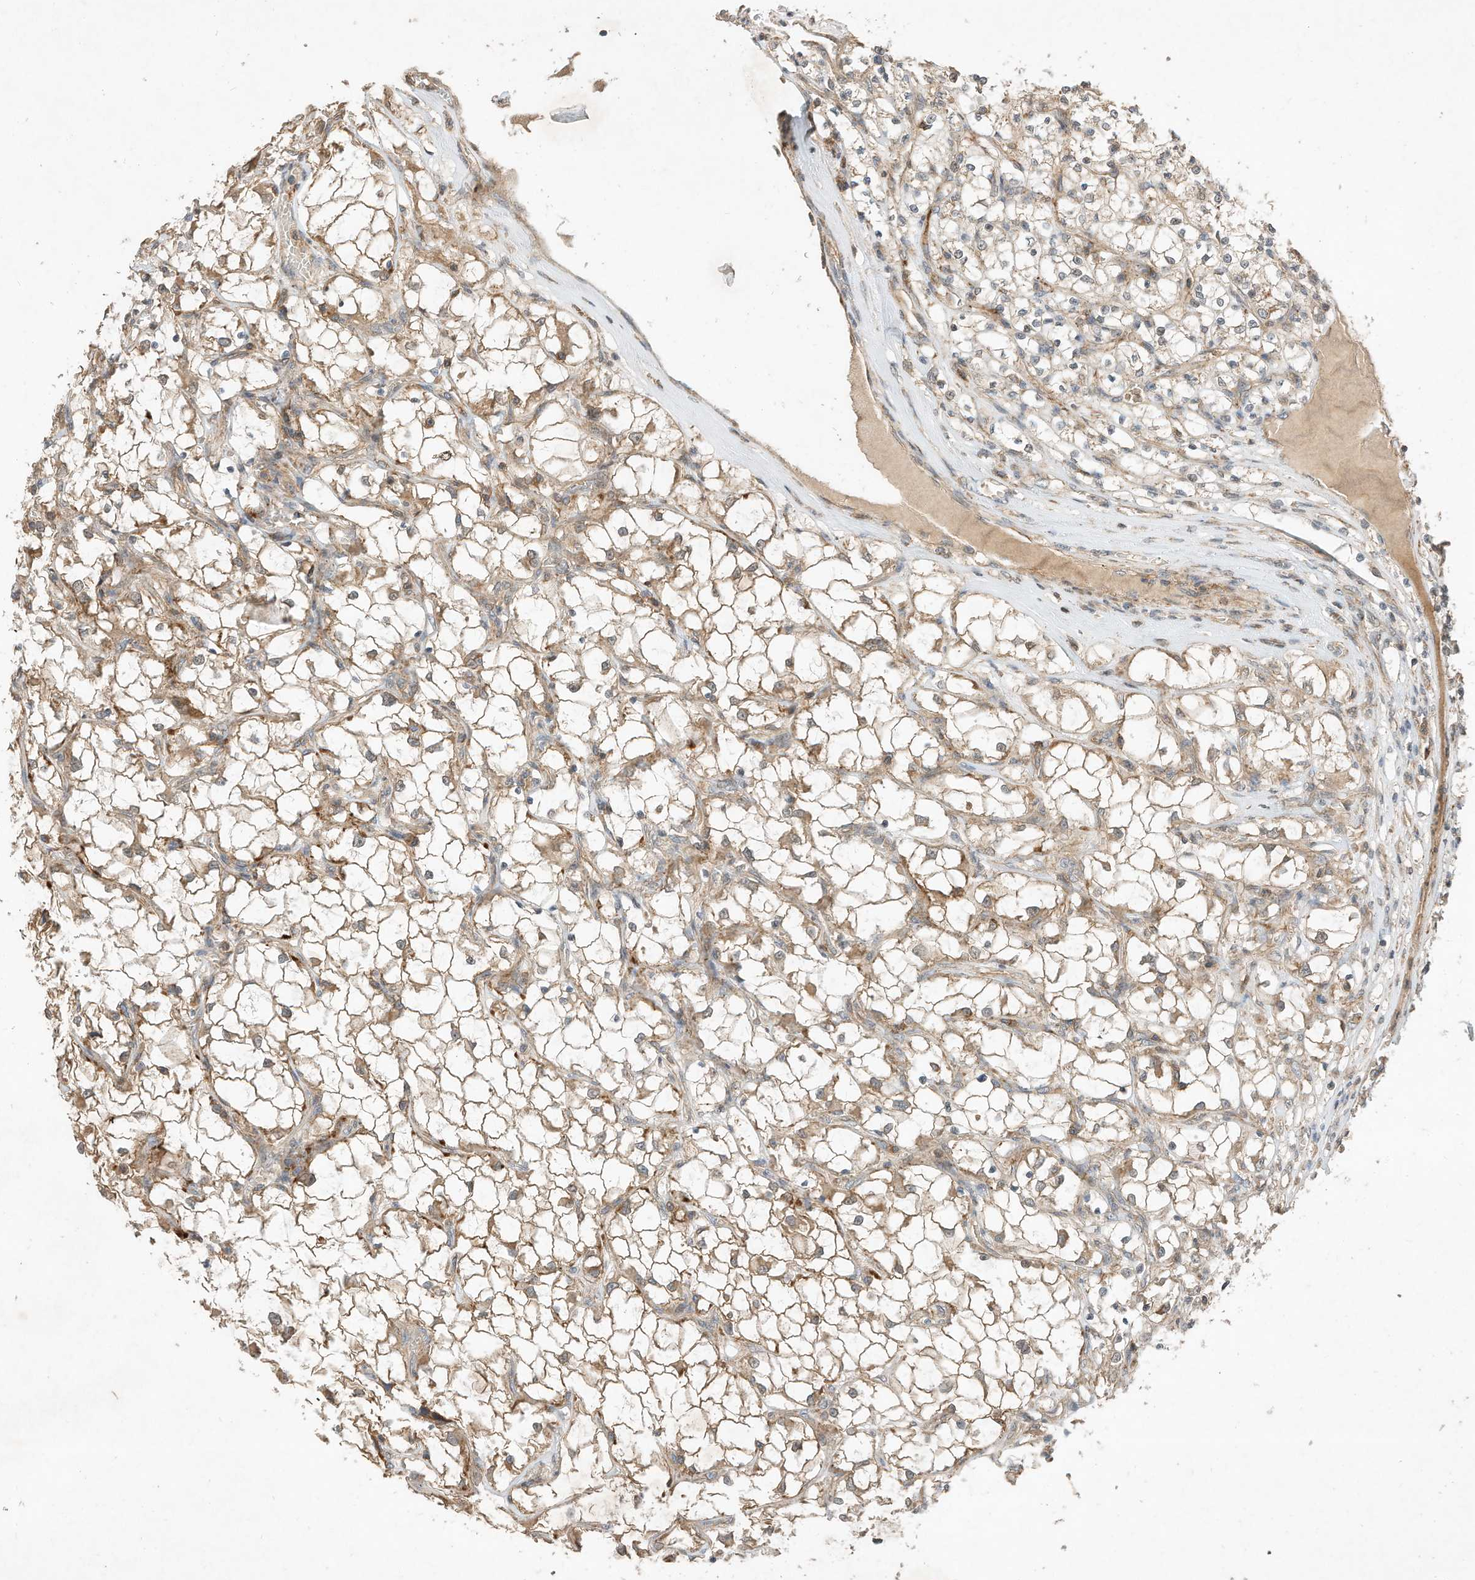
{"staining": {"intensity": "moderate", "quantity": "25%-75%", "location": "cytoplasmic/membranous"}, "tissue": "renal cancer", "cell_type": "Tumor cells", "image_type": "cancer", "snomed": [{"axis": "morphology", "description": "Adenocarcinoma, NOS"}, {"axis": "topography", "description": "Kidney"}], "caption": "Renal adenocarcinoma stained with DAB immunohistochemistry (IHC) reveals medium levels of moderate cytoplasmic/membranous staining in approximately 25%-75% of tumor cells.", "gene": "CPAMD8", "patient": {"sex": "female", "age": 69}}